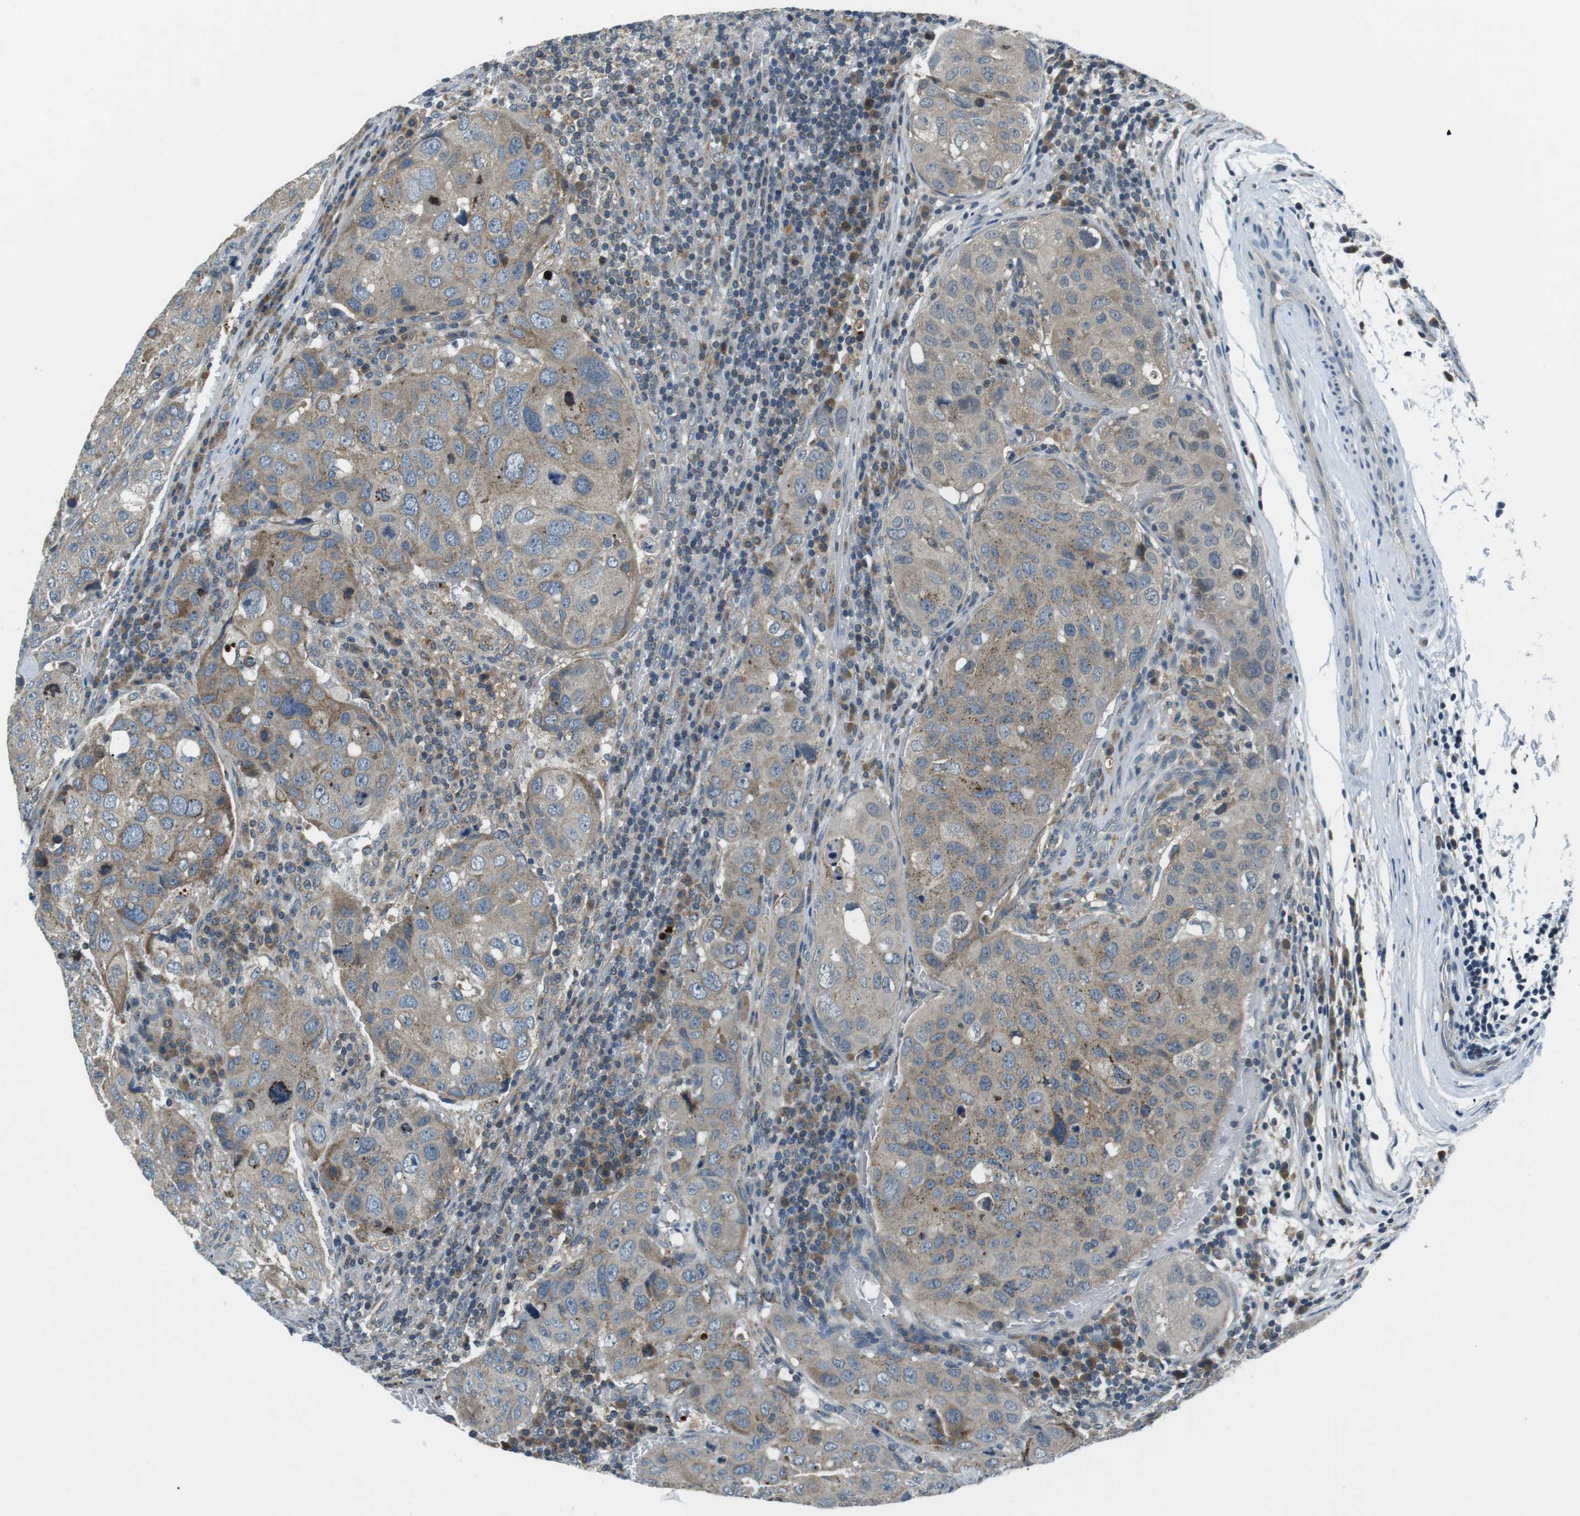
{"staining": {"intensity": "weak", "quantity": "25%-75%", "location": "cytoplasmic/membranous"}, "tissue": "urothelial cancer", "cell_type": "Tumor cells", "image_type": "cancer", "snomed": [{"axis": "morphology", "description": "Urothelial carcinoma, High grade"}, {"axis": "topography", "description": "Lymph node"}, {"axis": "topography", "description": "Urinary bladder"}], "caption": "Urothelial cancer stained for a protein shows weak cytoplasmic/membranous positivity in tumor cells.", "gene": "FAM3B", "patient": {"sex": "male", "age": 51}}